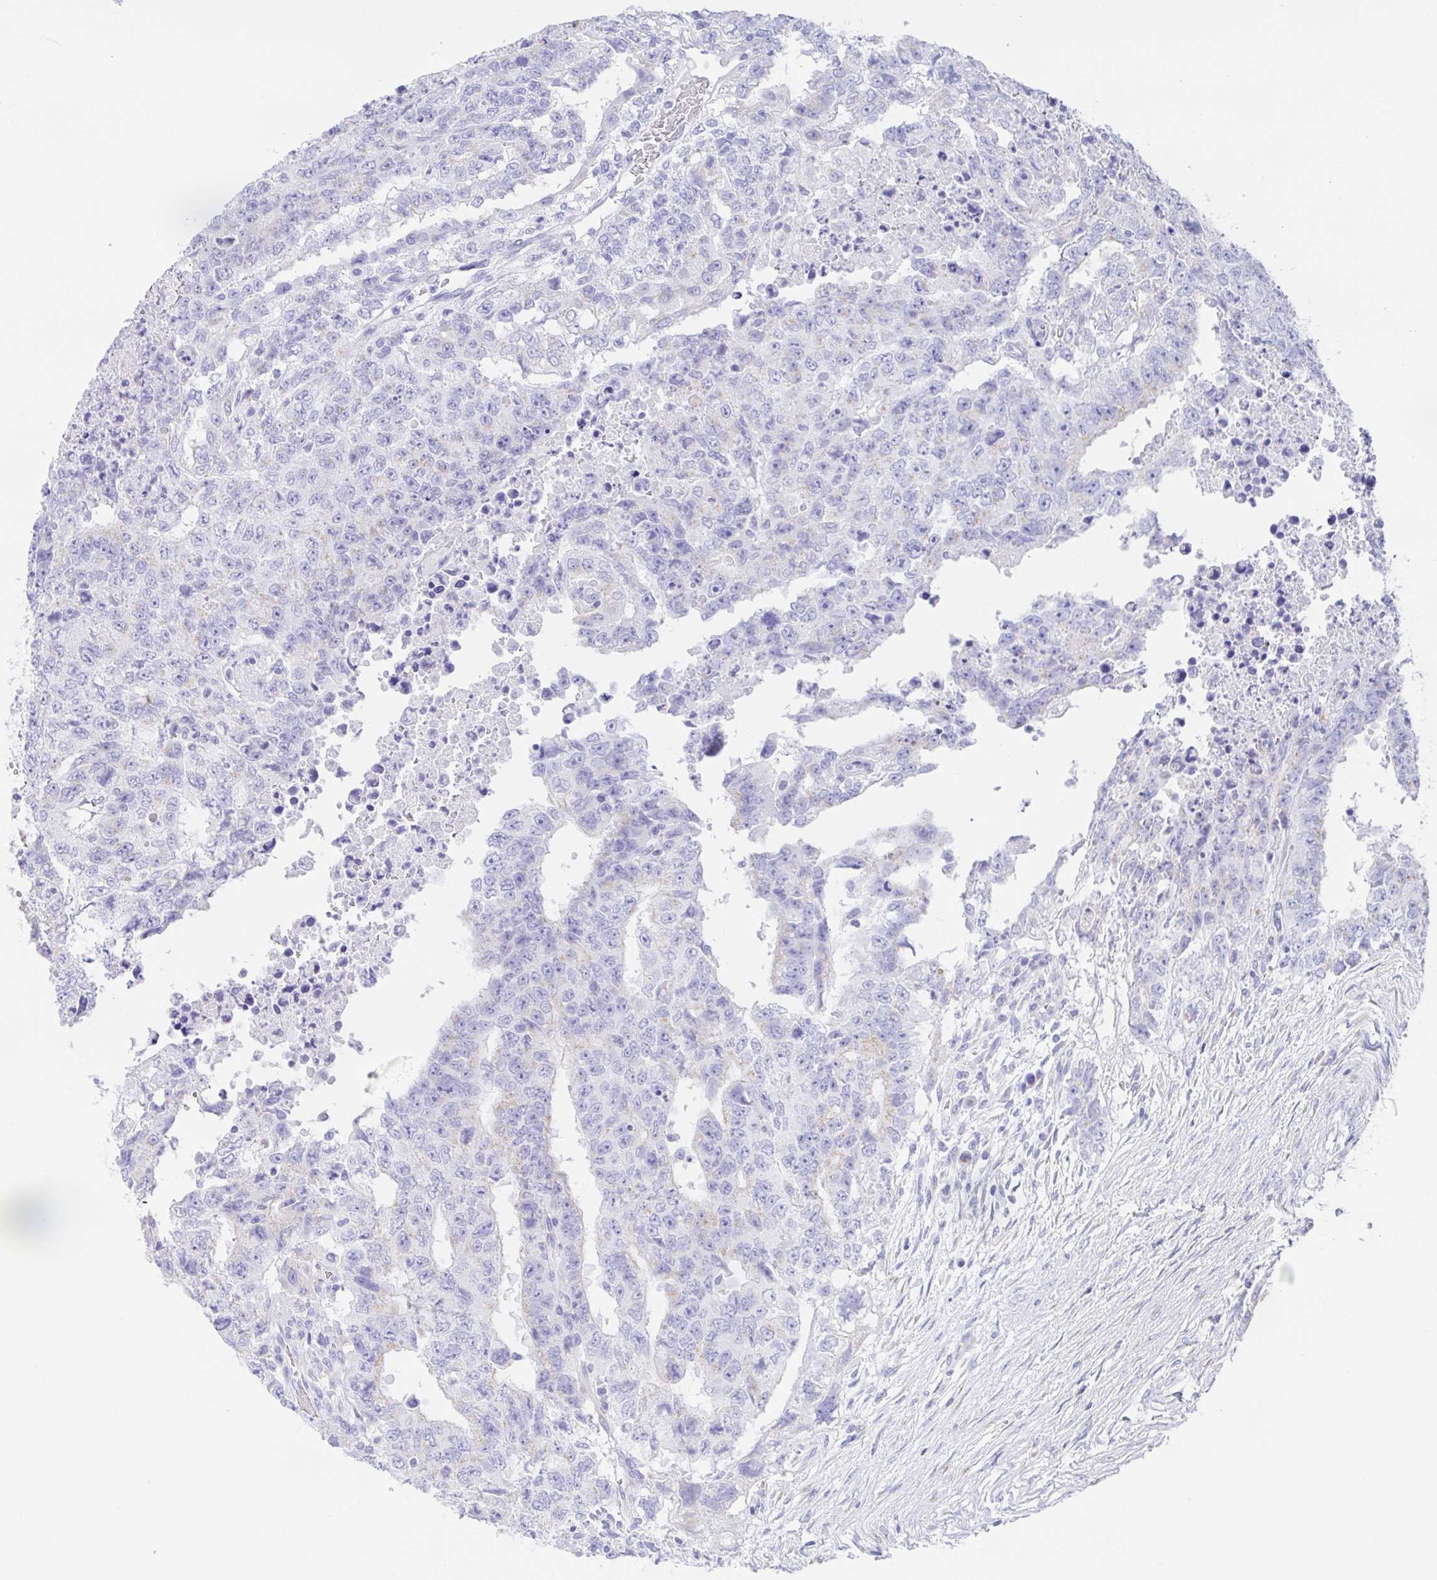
{"staining": {"intensity": "negative", "quantity": "none", "location": "none"}, "tissue": "testis cancer", "cell_type": "Tumor cells", "image_type": "cancer", "snomed": [{"axis": "morphology", "description": "Carcinoma, Embryonal, NOS"}, {"axis": "topography", "description": "Testis"}], "caption": "Tumor cells show no significant protein positivity in embryonal carcinoma (testis). Brightfield microscopy of IHC stained with DAB (3,3'-diaminobenzidine) (brown) and hematoxylin (blue), captured at high magnification.", "gene": "SCG3", "patient": {"sex": "male", "age": 24}}